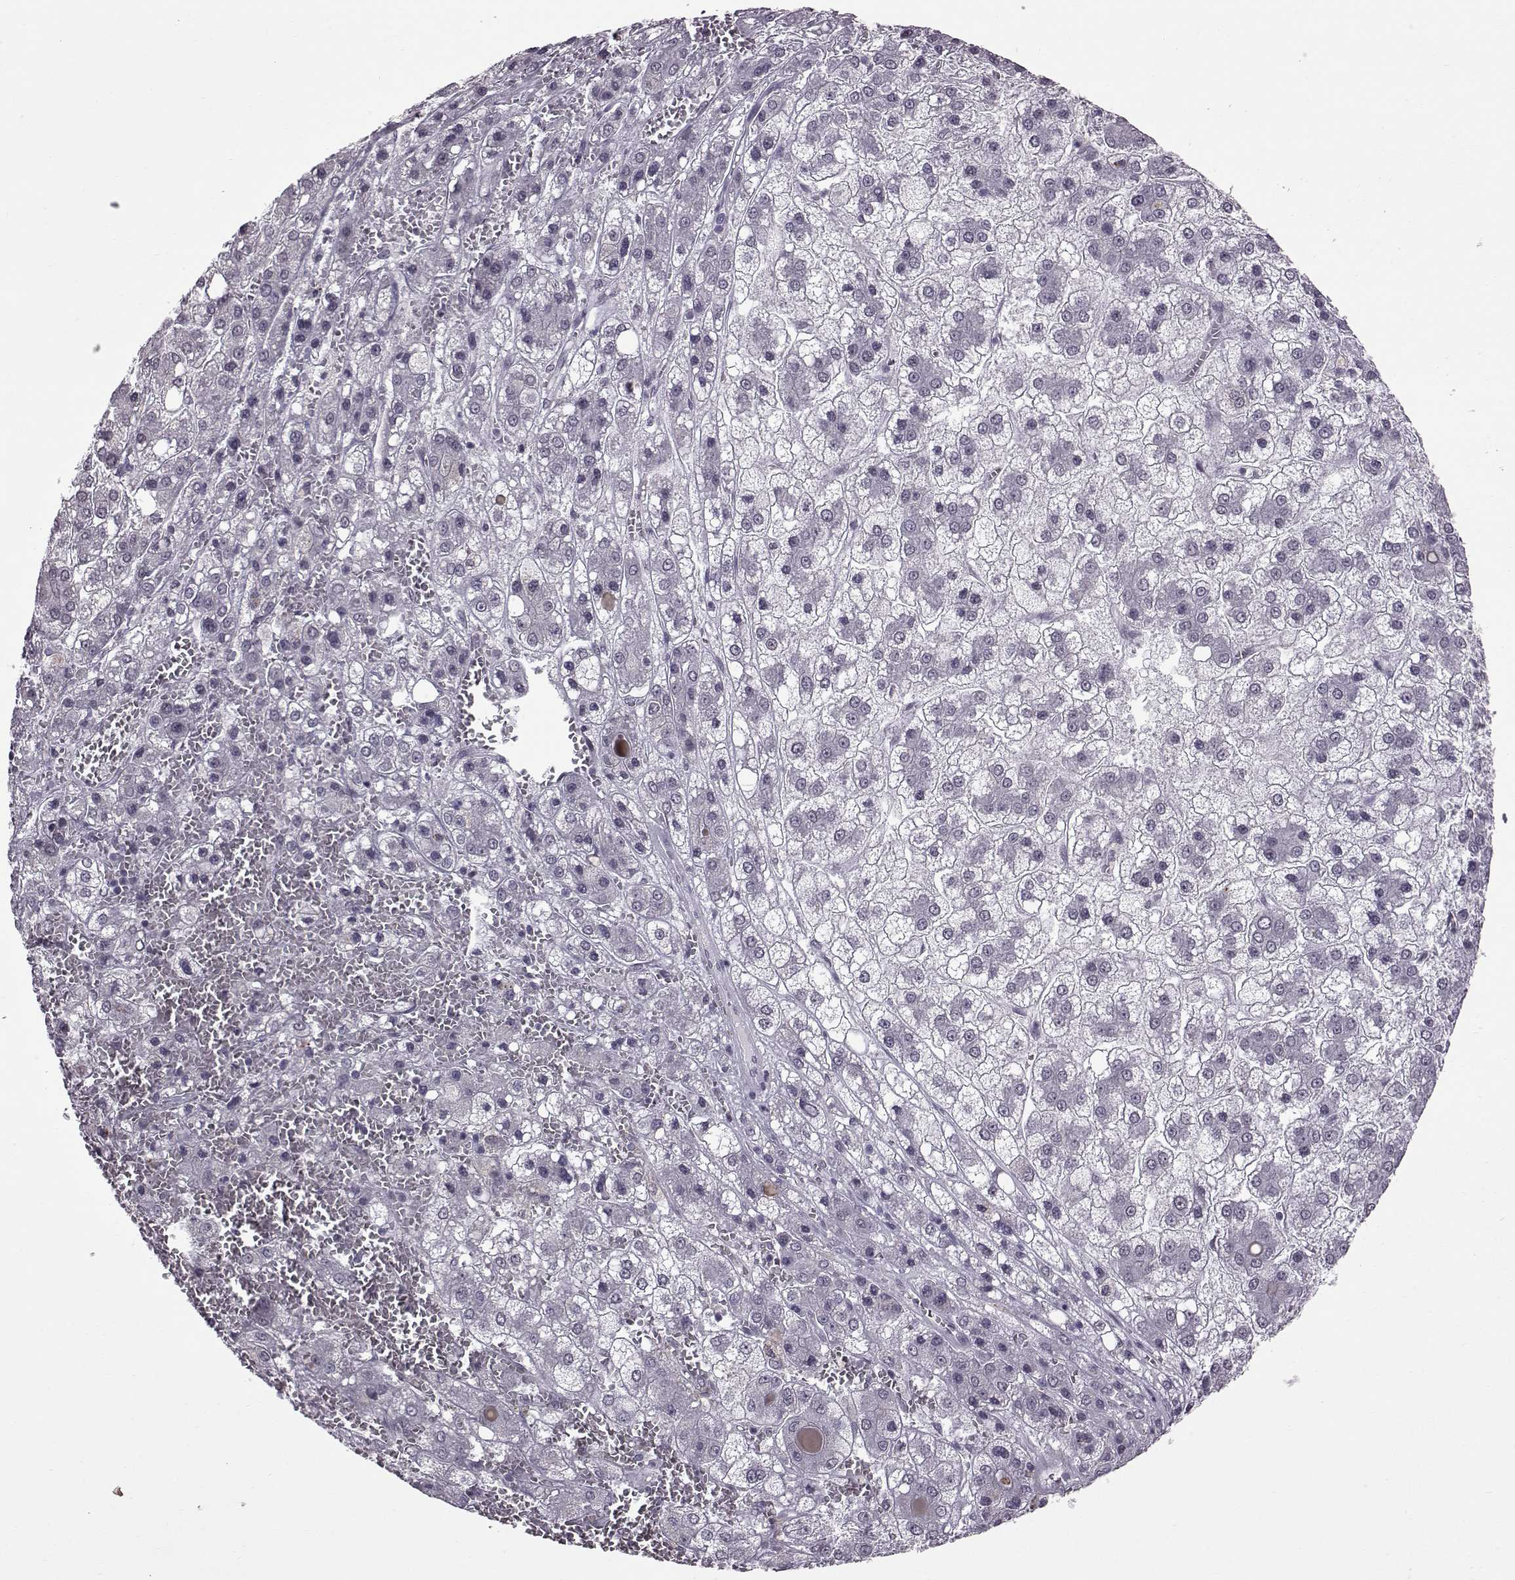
{"staining": {"intensity": "negative", "quantity": "none", "location": "none"}, "tissue": "liver cancer", "cell_type": "Tumor cells", "image_type": "cancer", "snomed": [{"axis": "morphology", "description": "Carcinoma, Hepatocellular, NOS"}, {"axis": "topography", "description": "Liver"}], "caption": "Tumor cells are negative for protein expression in human hepatocellular carcinoma (liver).", "gene": "SLC28A2", "patient": {"sex": "male", "age": 73}}